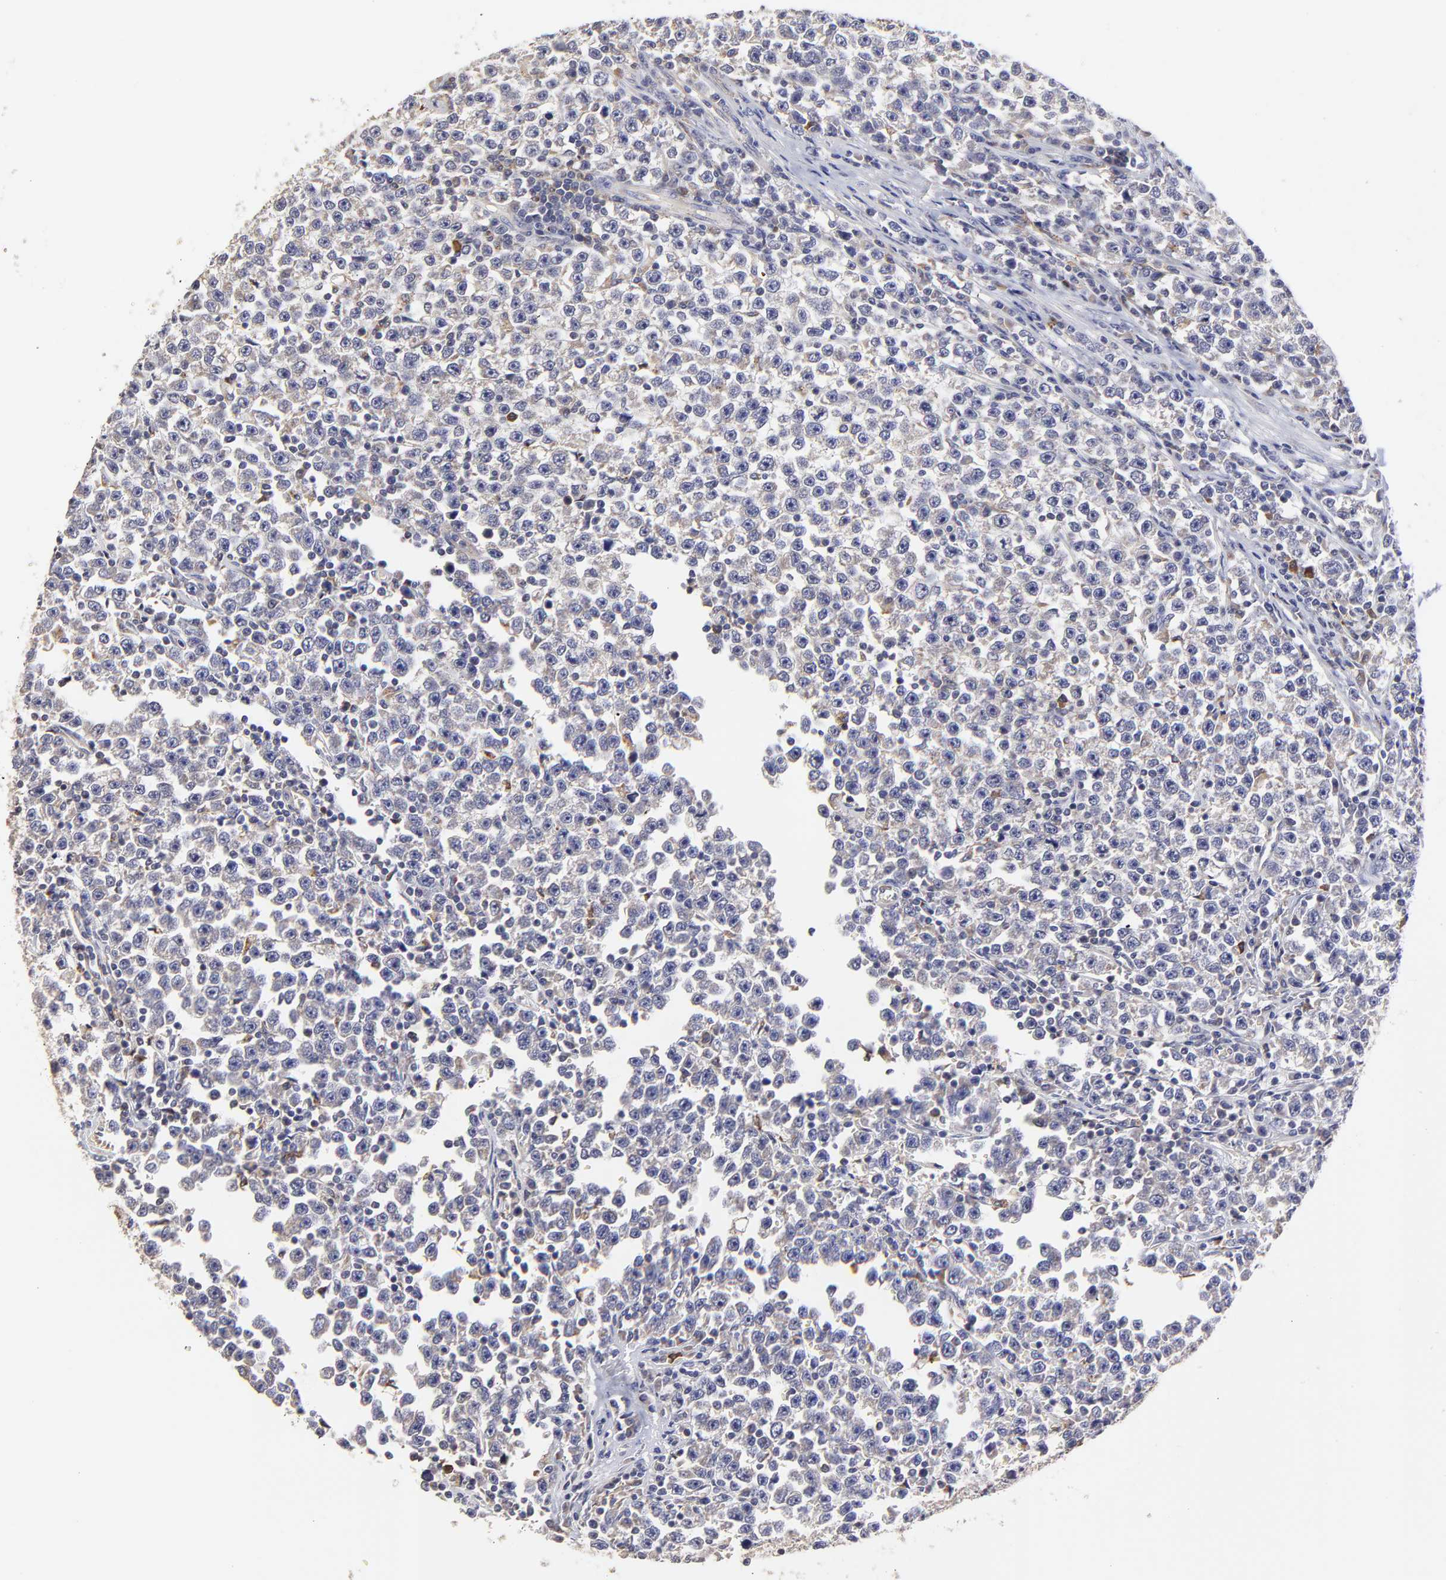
{"staining": {"intensity": "negative", "quantity": "none", "location": "none"}, "tissue": "testis cancer", "cell_type": "Tumor cells", "image_type": "cancer", "snomed": [{"axis": "morphology", "description": "Seminoma, NOS"}, {"axis": "topography", "description": "Testis"}], "caption": "An IHC image of testis cancer (seminoma) is shown. There is no staining in tumor cells of testis cancer (seminoma).", "gene": "GCSAM", "patient": {"sex": "male", "age": 43}}